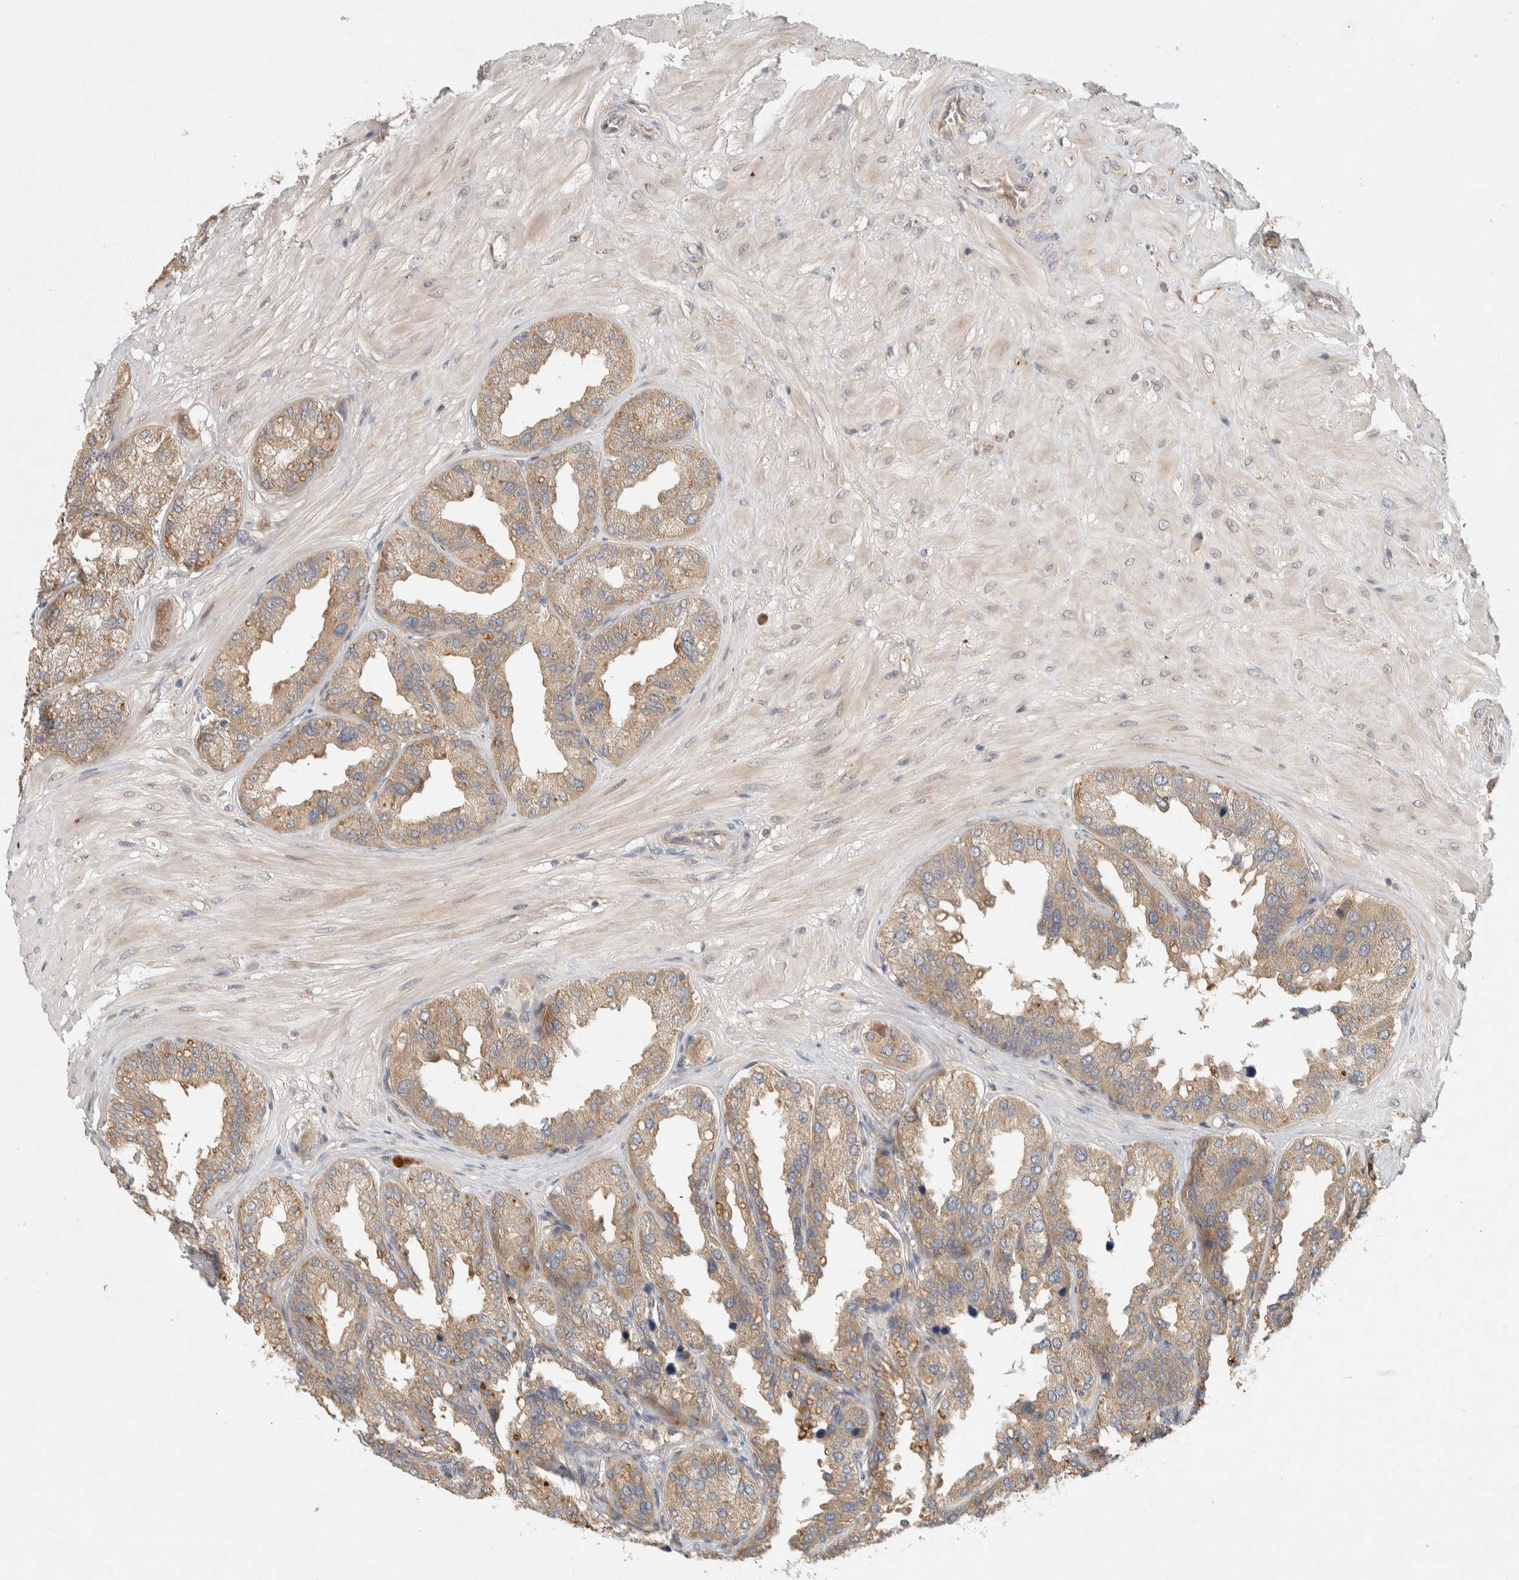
{"staining": {"intensity": "weak", "quantity": "25%-75%", "location": "cytoplasmic/membranous"}, "tissue": "seminal vesicle", "cell_type": "Glandular cells", "image_type": "normal", "snomed": [{"axis": "morphology", "description": "Normal tissue, NOS"}, {"axis": "topography", "description": "Prostate"}, {"axis": "topography", "description": "Seminal veicle"}], "caption": "High-power microscopy captured an immunohistochemistry (IHC) micrograph of benign seminal vesicle, revealing weak cytoplasmic/membranous staining in about 25%-75% of glandular cells.", "gene": "PXK", "patient": {"sex": "male", "age": 51}}